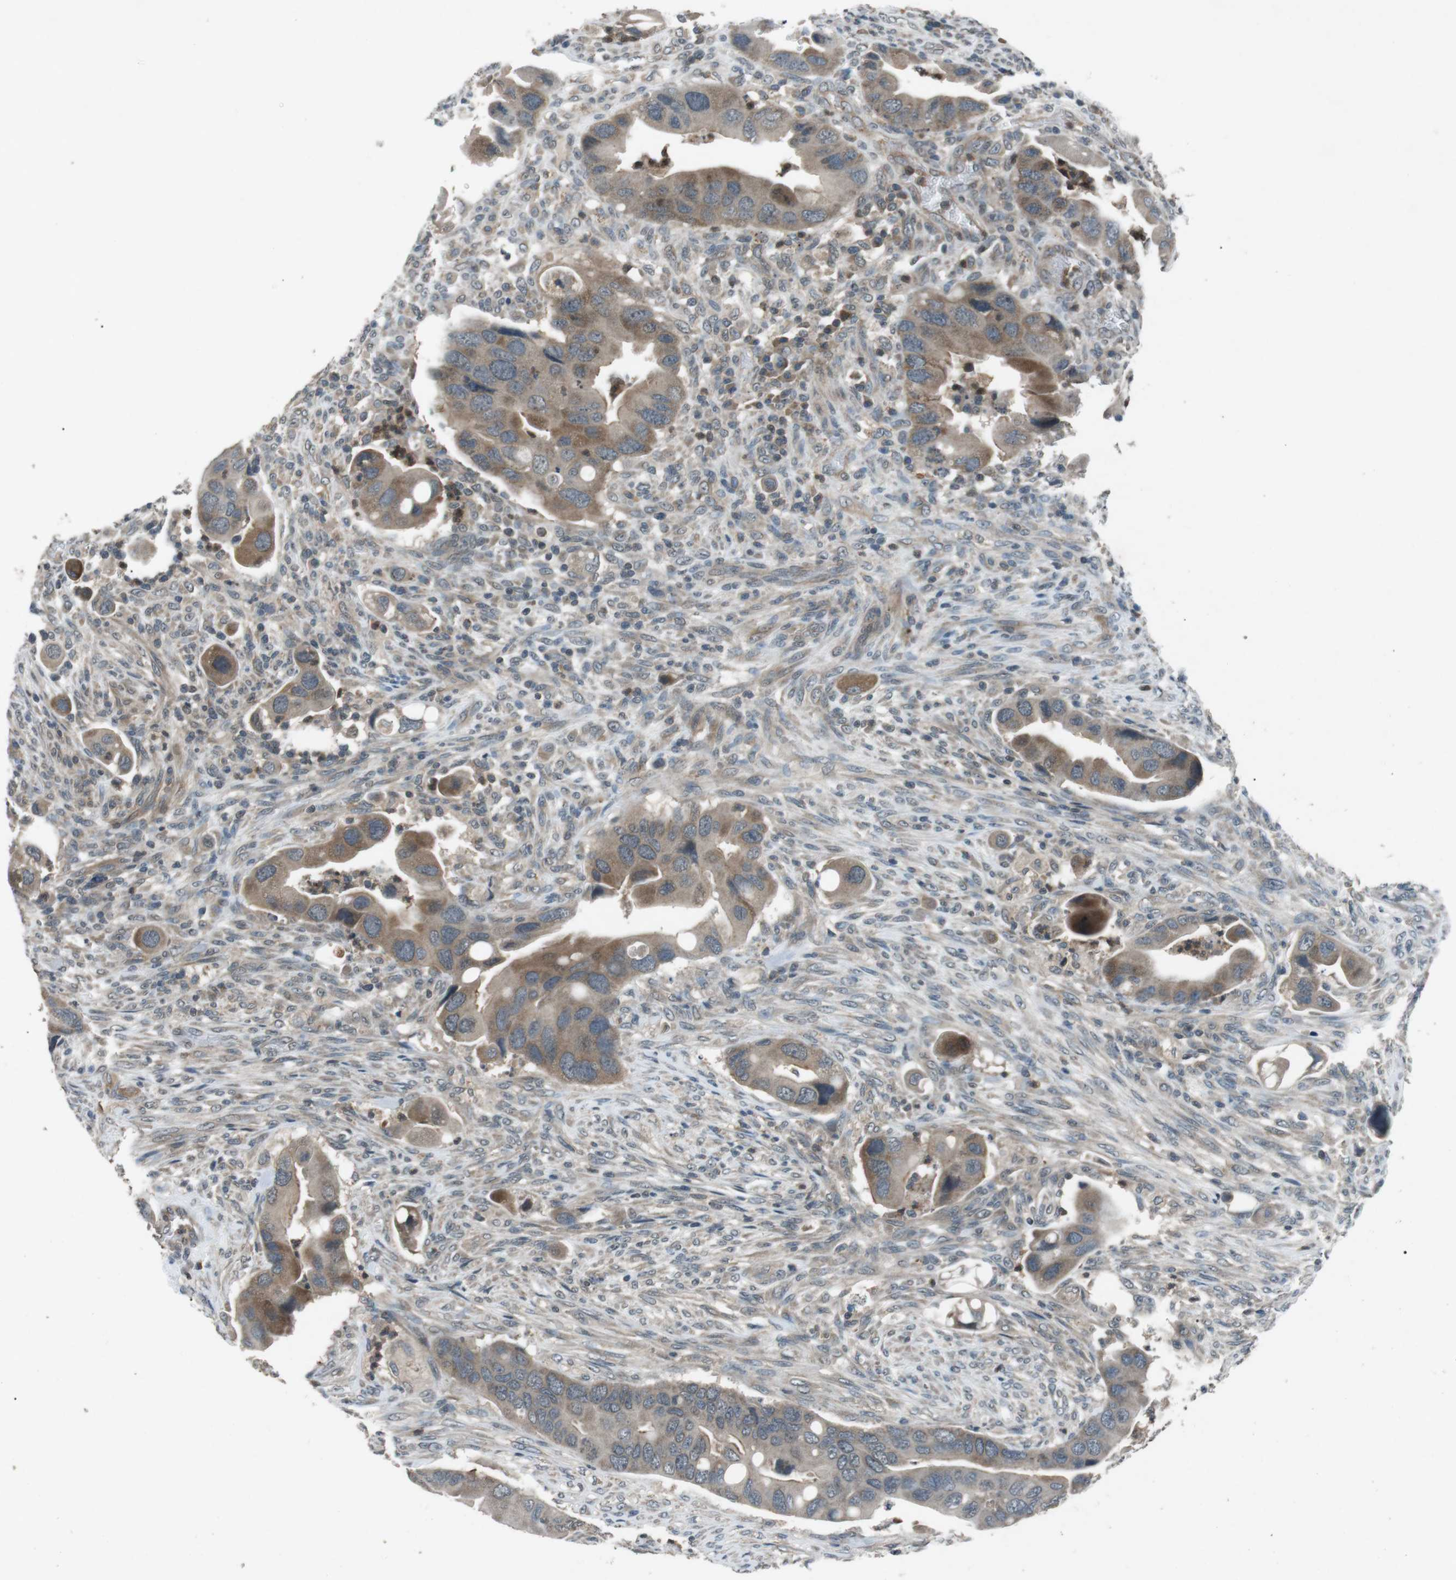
{"staining": {"intensity": "moderate", "quantity": "<25%", "location": "cytoplasmic/membranous"}, "tissue": "colorectal cancer", "cell_type": "Tumor cells", "image_type": "cancer", "snomed": [{"axis": "morphology", "description": "Adenocarcinoma, NOS"}, {"axis": "topography", "description": "Rectum"}], "caption": "Colorectal cancer stained with immunohistochemistry exhibits moderate cytoplasmic/membranous expression in about <25% of tumor cells.", "gene": "NEK7", "patient": {"sex": "female", "age": 57}}